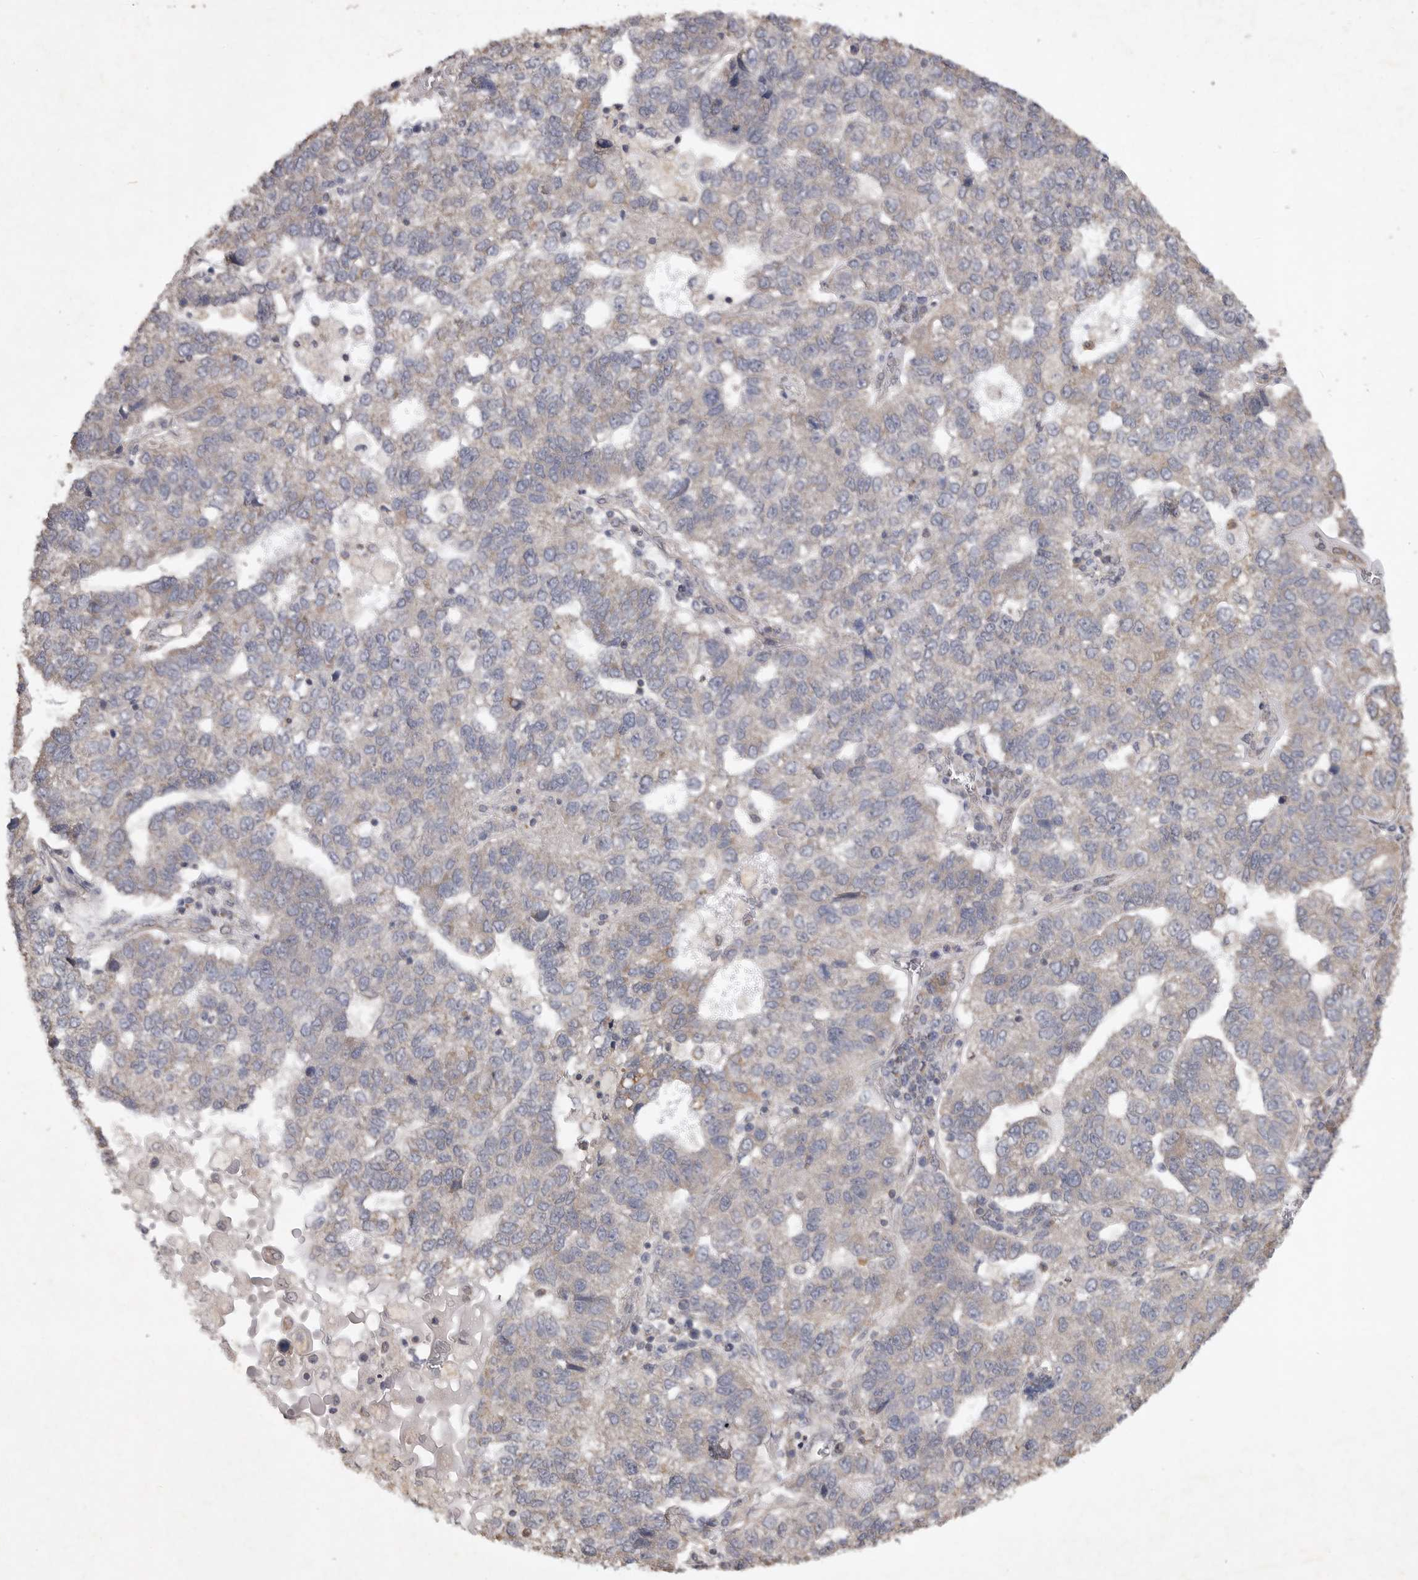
{"staining": {"intensity": "negative", "quantity": "none", "location": "none"}, "tissue": "pancreatic cancer", "cell_type": "Tumor cells", "image_type": "cancer", "snomed": [{"axis": "morphology", "description": "Adenocarcinoma, NOS"}, {"axis": "topography", "description": "Pancreas"}], "caption": "A micrograph of pancreatic adenocarcinoma stained for a protein demonstrates no brown staining in tumor cells.", "gene": "EDEM3", "patient": {"sex": "female", "age": 61}}